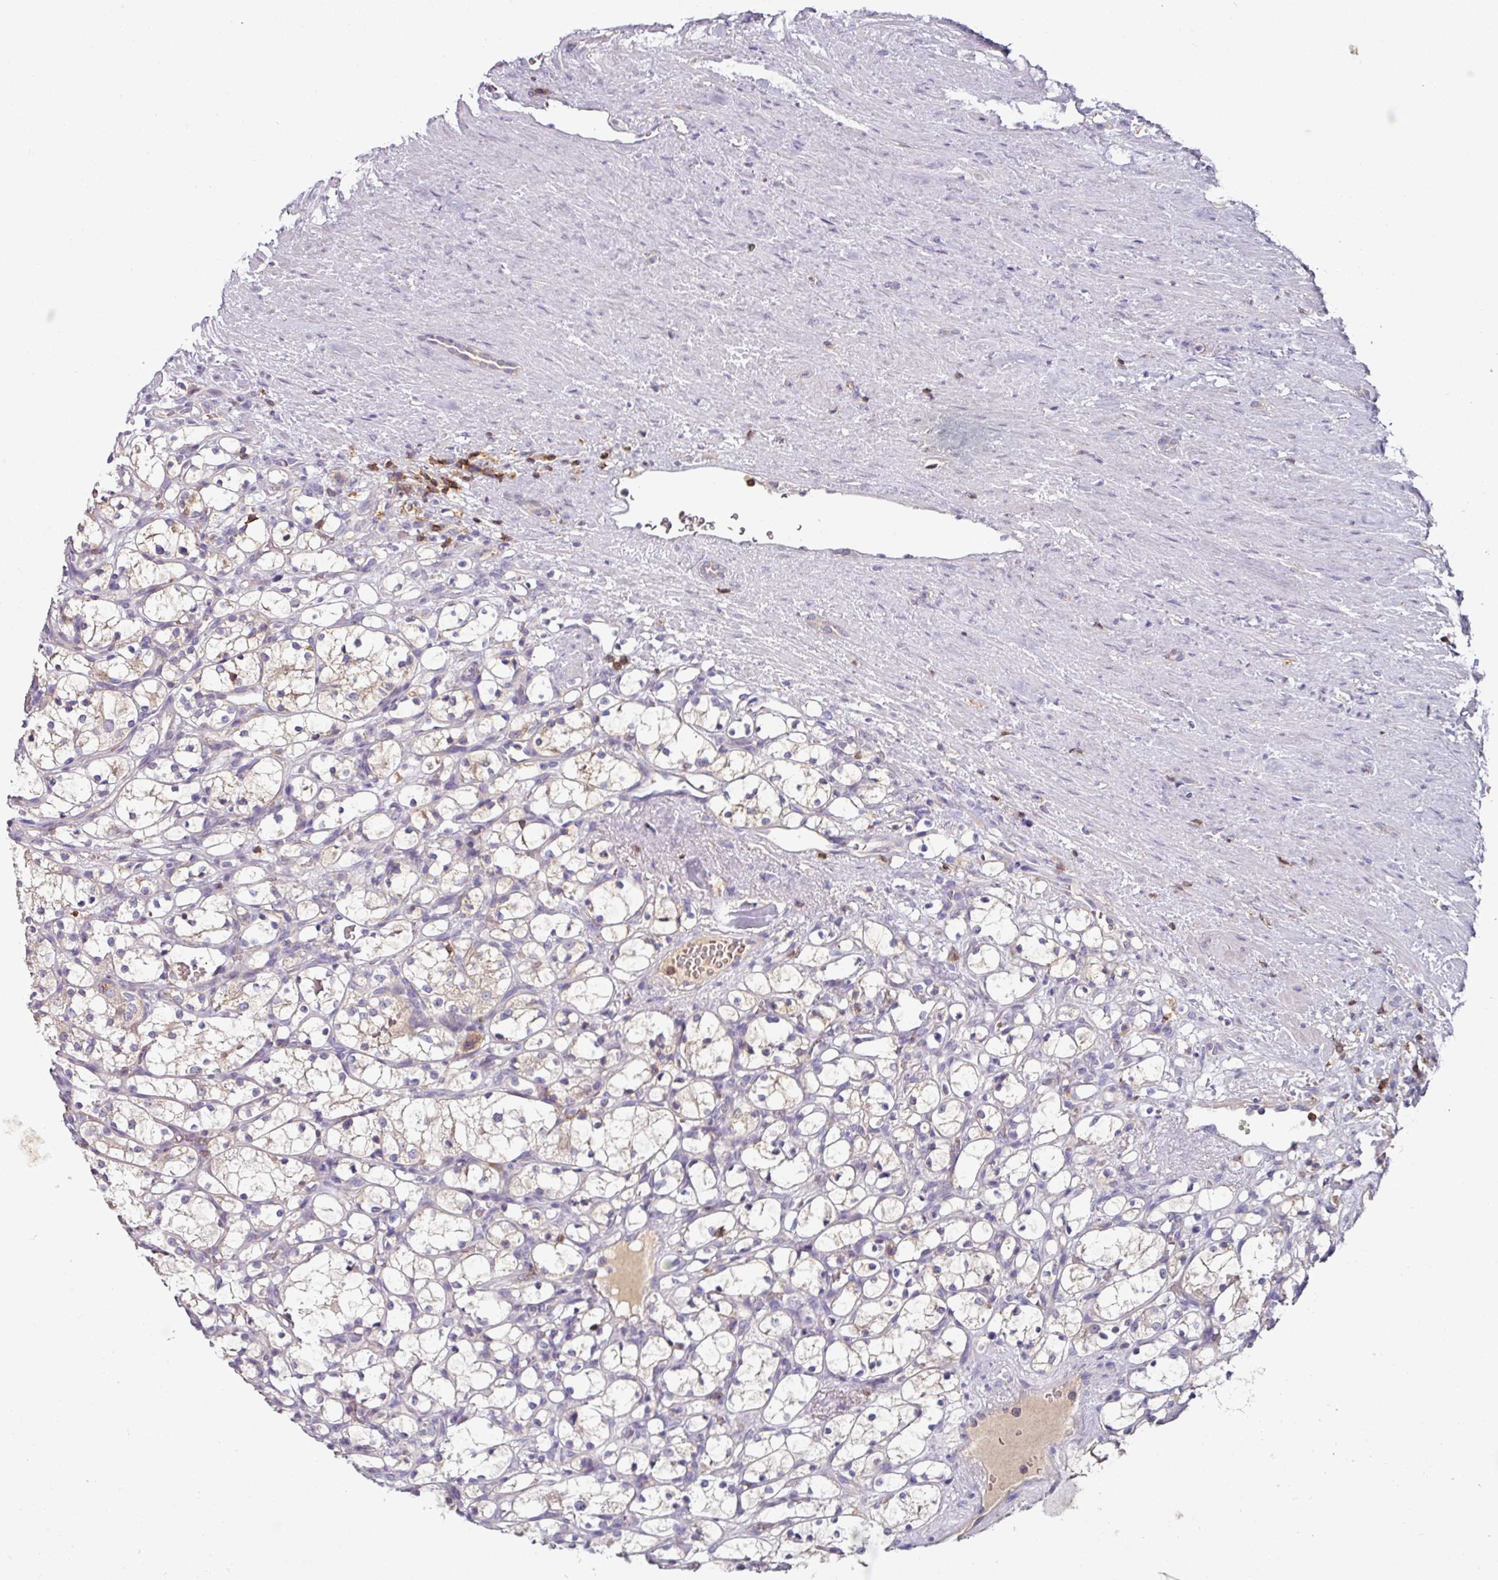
{"staining": {"intensity": "negative", "quantity": "none", "location": "none"}, "tissue": "renal cancer", "cell_type": "Tumor cells", "image_type": "cancer", "snomed": [{"axis": "morphology", "description": "Adenocarcinoma, NOS"}, {"axis": "topography", "description": "Kidney"}], "caption": "Adenocarcinoma (renal) was stained to show a protein in brown. There is no significant staining in tumor cells.", "gene": "CD3G", "patient": {"sex": "female", "age": 69}}